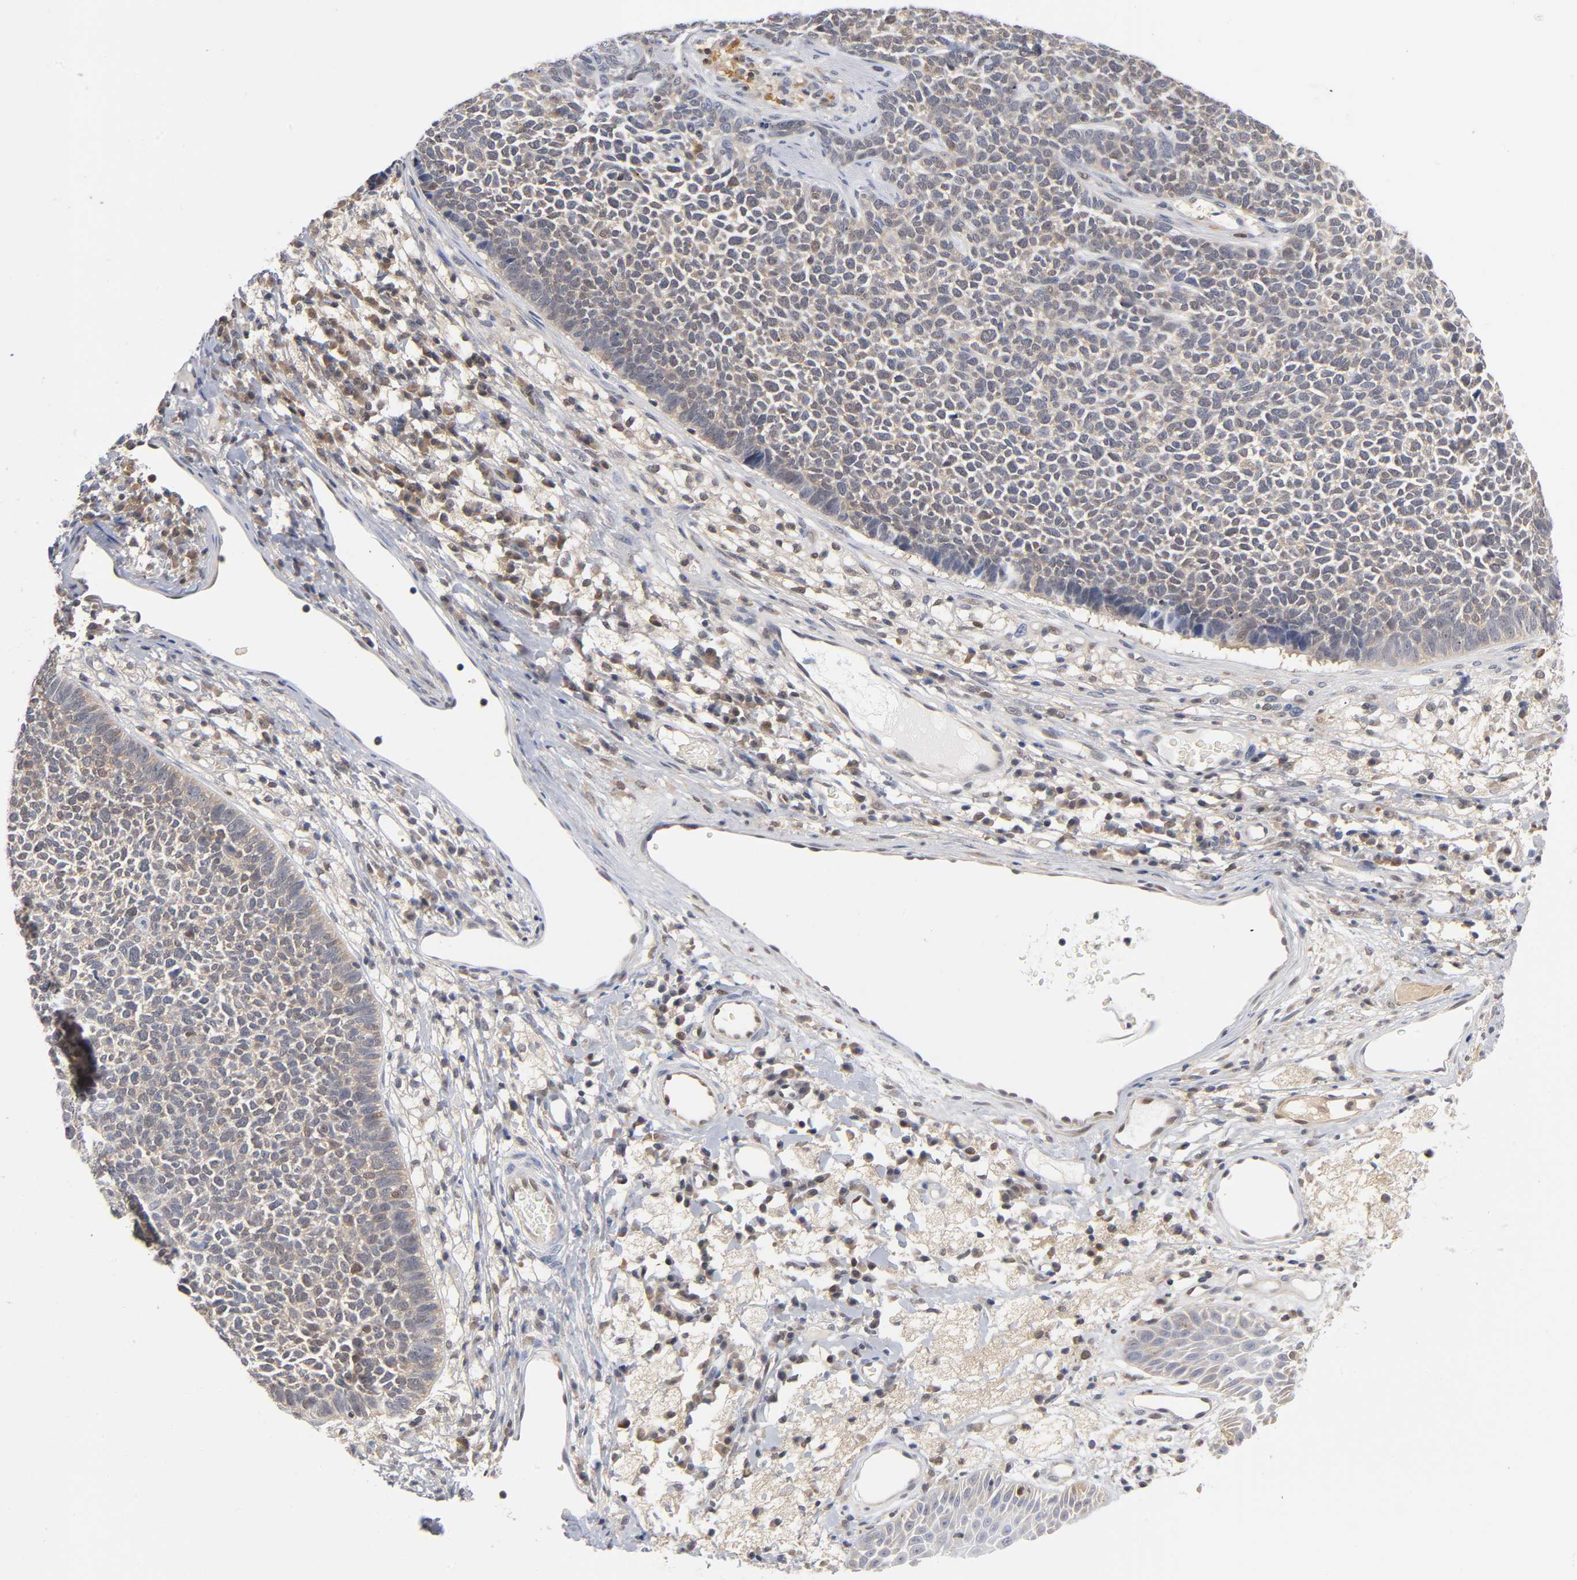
{"staining": {"intensity": "moderate", "quantity": ">75%", "location": "cytoplasmic/membranous"}, "tissue": "skin cancer", "cell_type": "Tumor cells", "image_type": "cancer", "snomed": [{"axis": "morphology", "description": "Basal cell carcinoma"}, {"axis": "topography", "description": "Skin"}], "caption": "Skin cancer (basal cell carcinoma) stained with DAB (3,3'-diaminobenzidine) immunohistochemistry (IHC) exhibits medium levels of moderate cytoplasmic/membranous positivity in approximately >75% of tumor cells. (IHC, brightfield microscopy, high magnification).", "gene": "DFFB", "patient": {"sex": "female", "age": 84}}